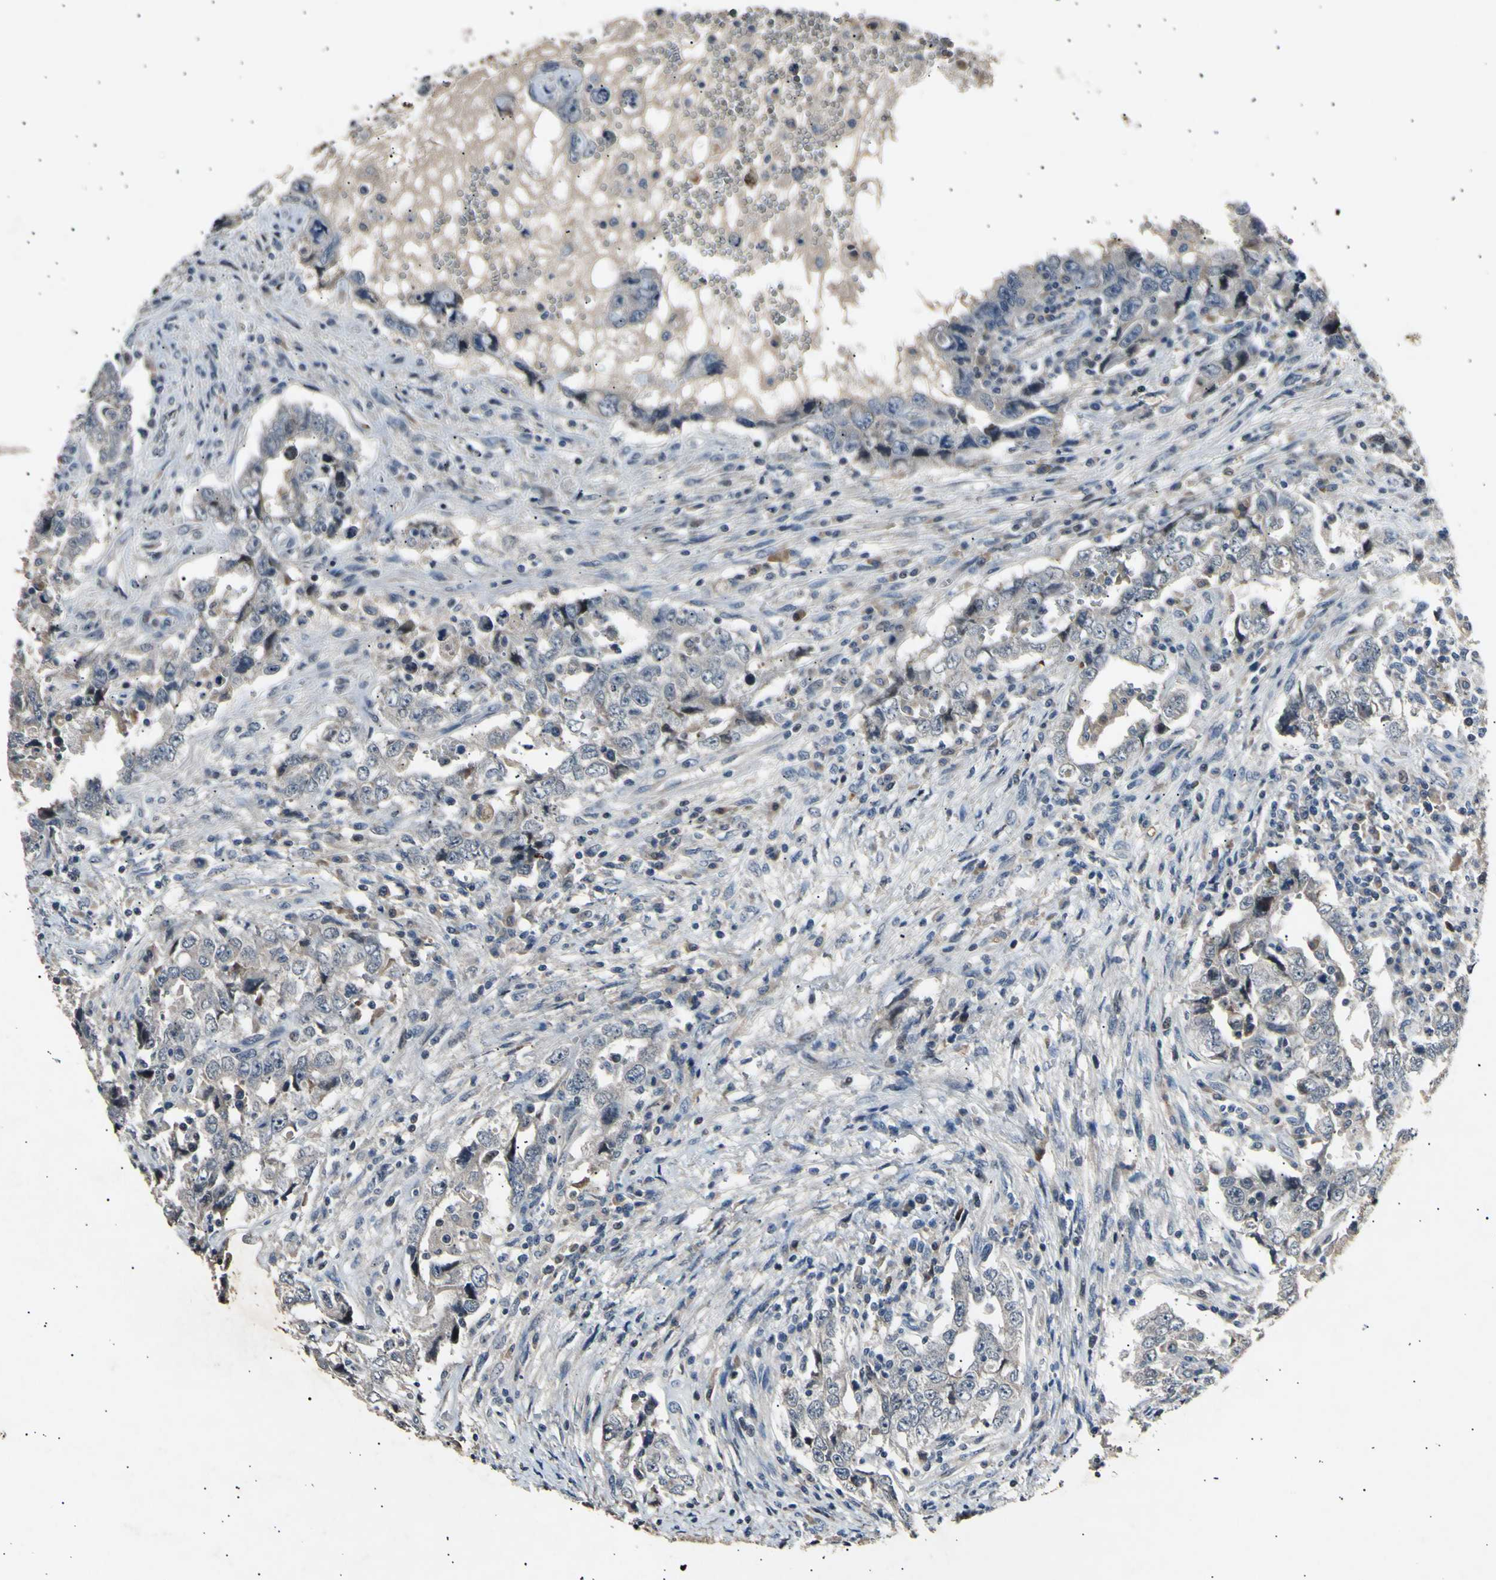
{"staining": {"intensity": "weak", "quantity": "<25%", "location": "cytoplasmic/membranous"}, "tissue": "testis cancer", "cell_type": "Tumor cells", "image_type": "cancer", "snomed": [{"axis": "morphology", "description": "Carcinoma, Embryonal, NOS"}, {"axis": "topography", "description": "Testis"}], "caption": "This image is of testis cancer stained with IHC to label a protein in brown with the nuclei are counter-stained blue. There is no positivity in tumor cells.", "gene": "ADCY3", "patient": {"sex": "male", "age": 26}}